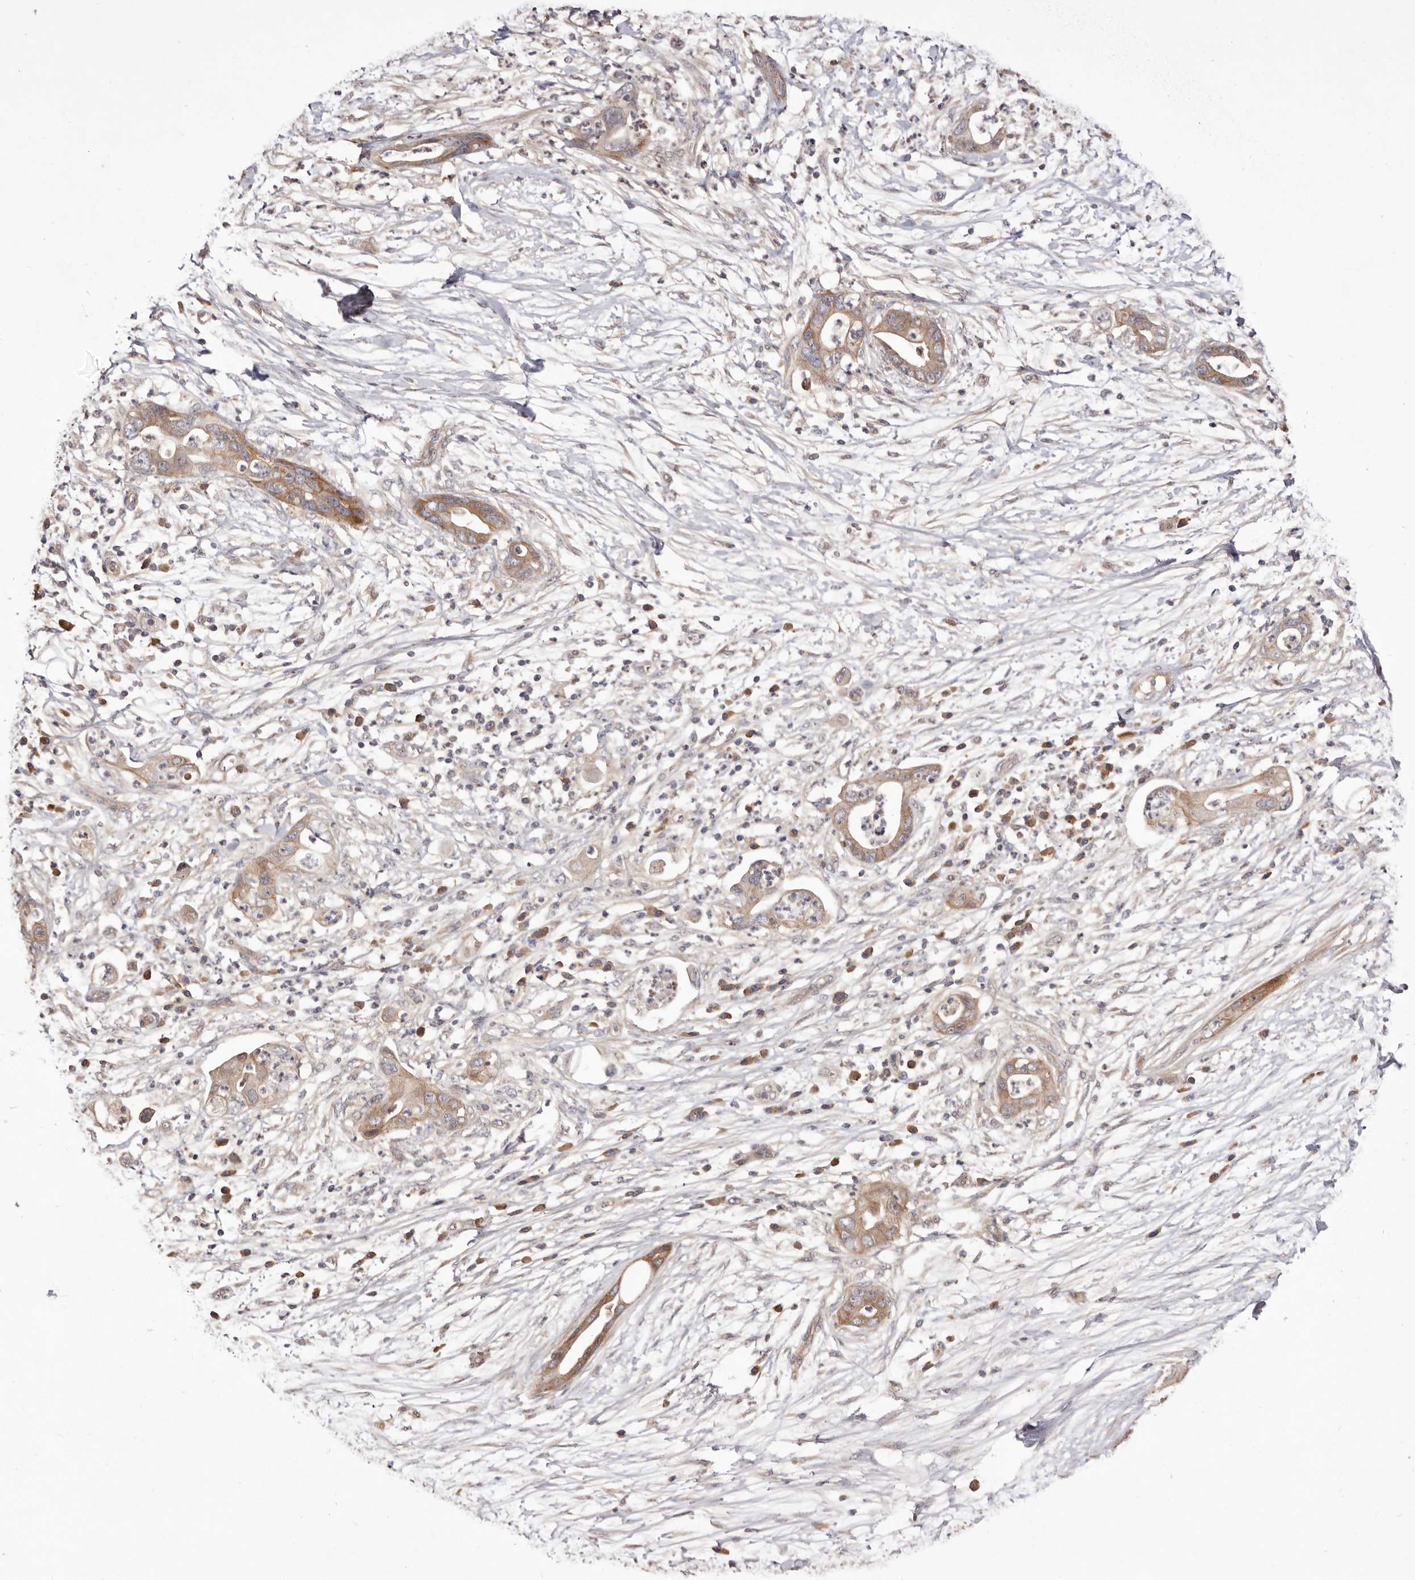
{"staining": {"intensity": "moderate", "quantity": ">75%", "location": "cytoplasmic/membranous"}, "tissue": "pancreatic cancer", "cell_type": "Tumor cells", "image_type": "cancer", "snomed": [{"axis": "morphology", "description": "Adenocarcinoma, NOS"}, {"axis": "topography", "description": "Pancreas"}], "caption": "Moderate cytoplasmic/membranous staining for a protein is present in about >75% of tumor cells of adenocarcinoma (pancreatic) using immunohistochemistry.", "gene": "DOP1A", "patient": {"sex": "male", "age": 75}}